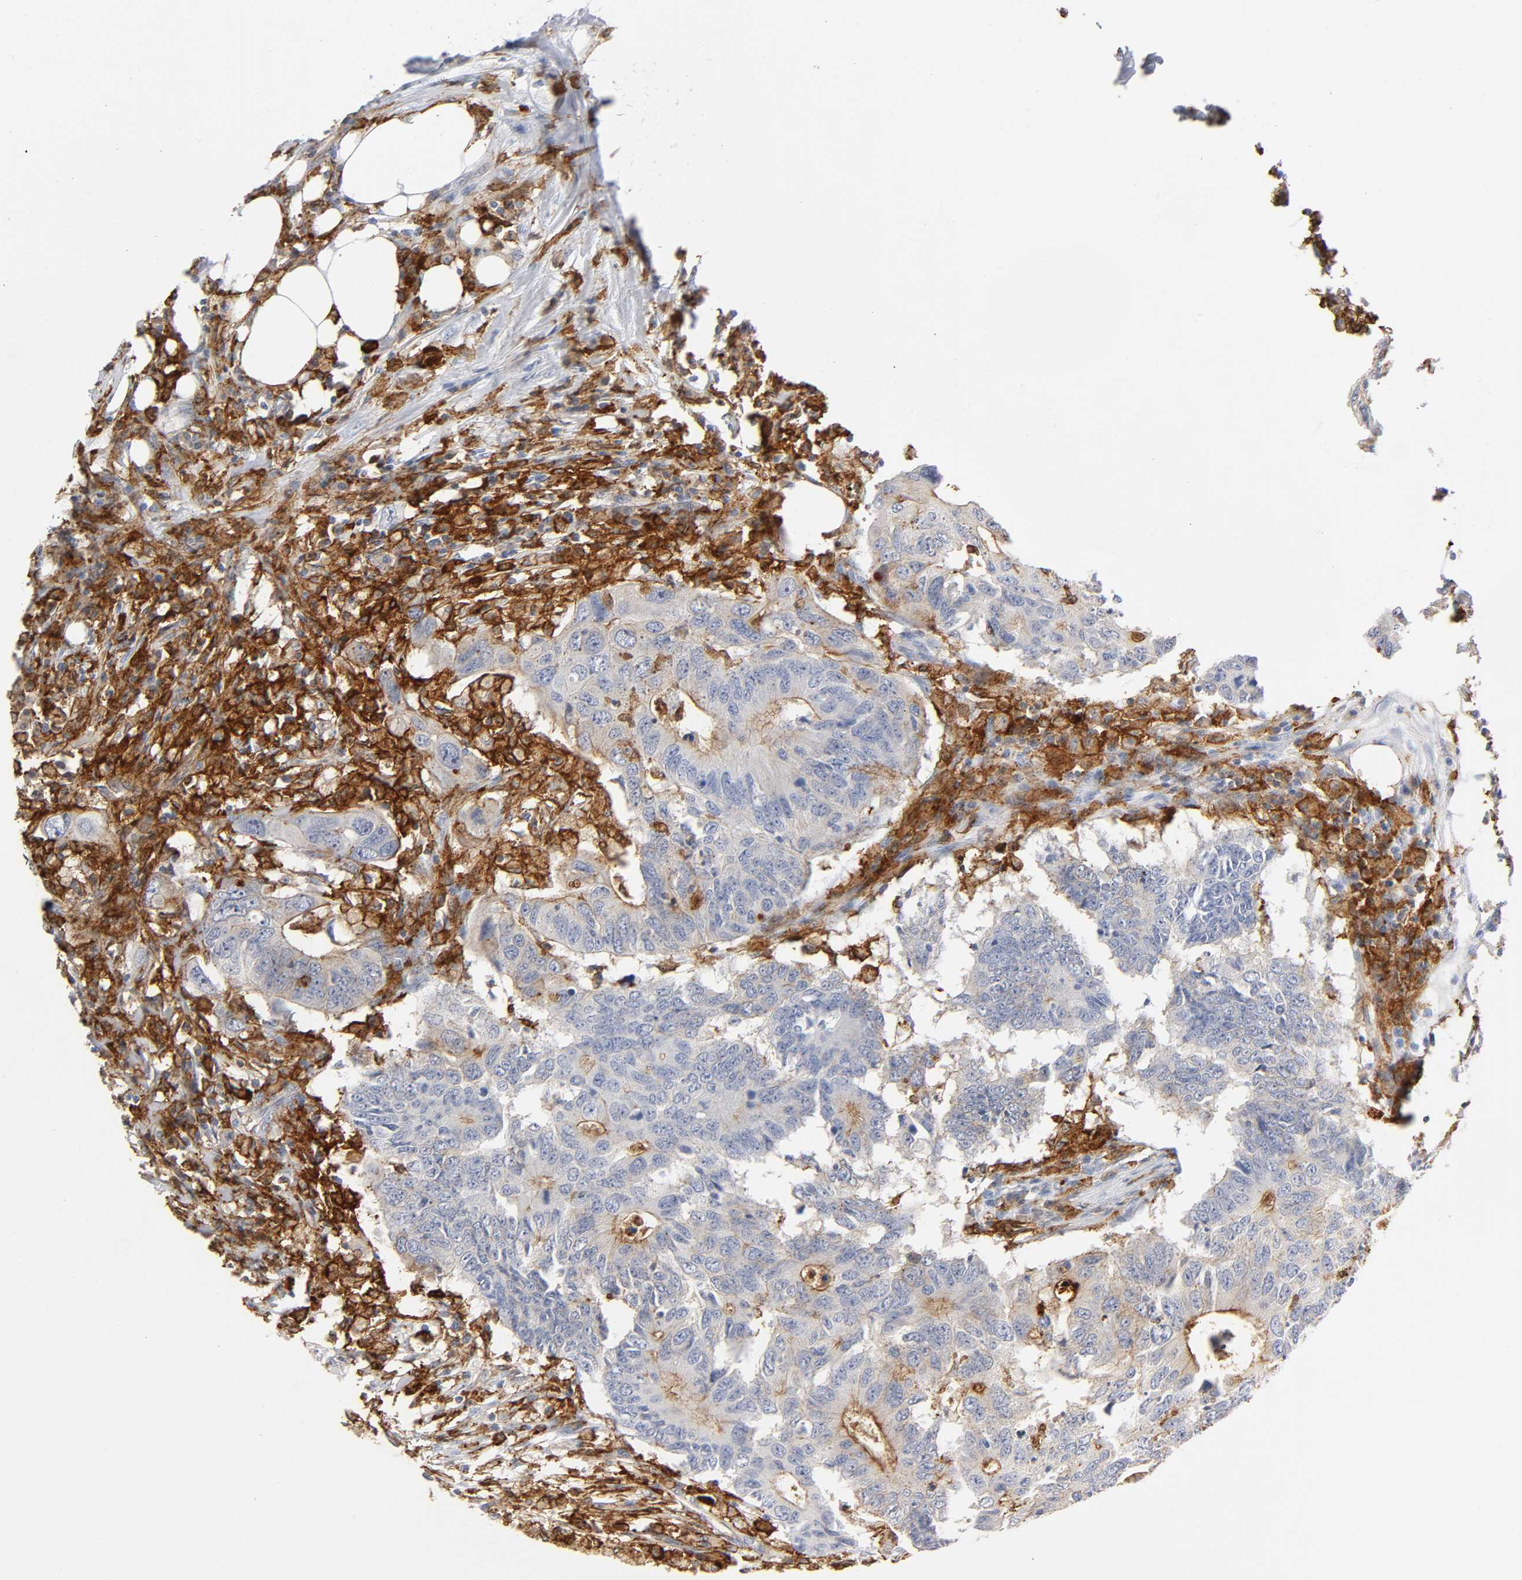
{"staining": {"intensity": "negative", "quantity": "none", "location": "none"}, "tissue": "colorectal cancer", "cell_type": "Tumor cells", "image_type": "cancer", "snomed": [{"axis": "morphology", "description": "Adenocarcinoma, NOS"}, {"axis": "topography", "description": "Colon"}], "caption": "This is an IHC micrograph of human colorectal adenocarcinoma. There is no staining in tumor cells.", "gene": "LYN", "patient": {"sex": "male", "age": 71}}